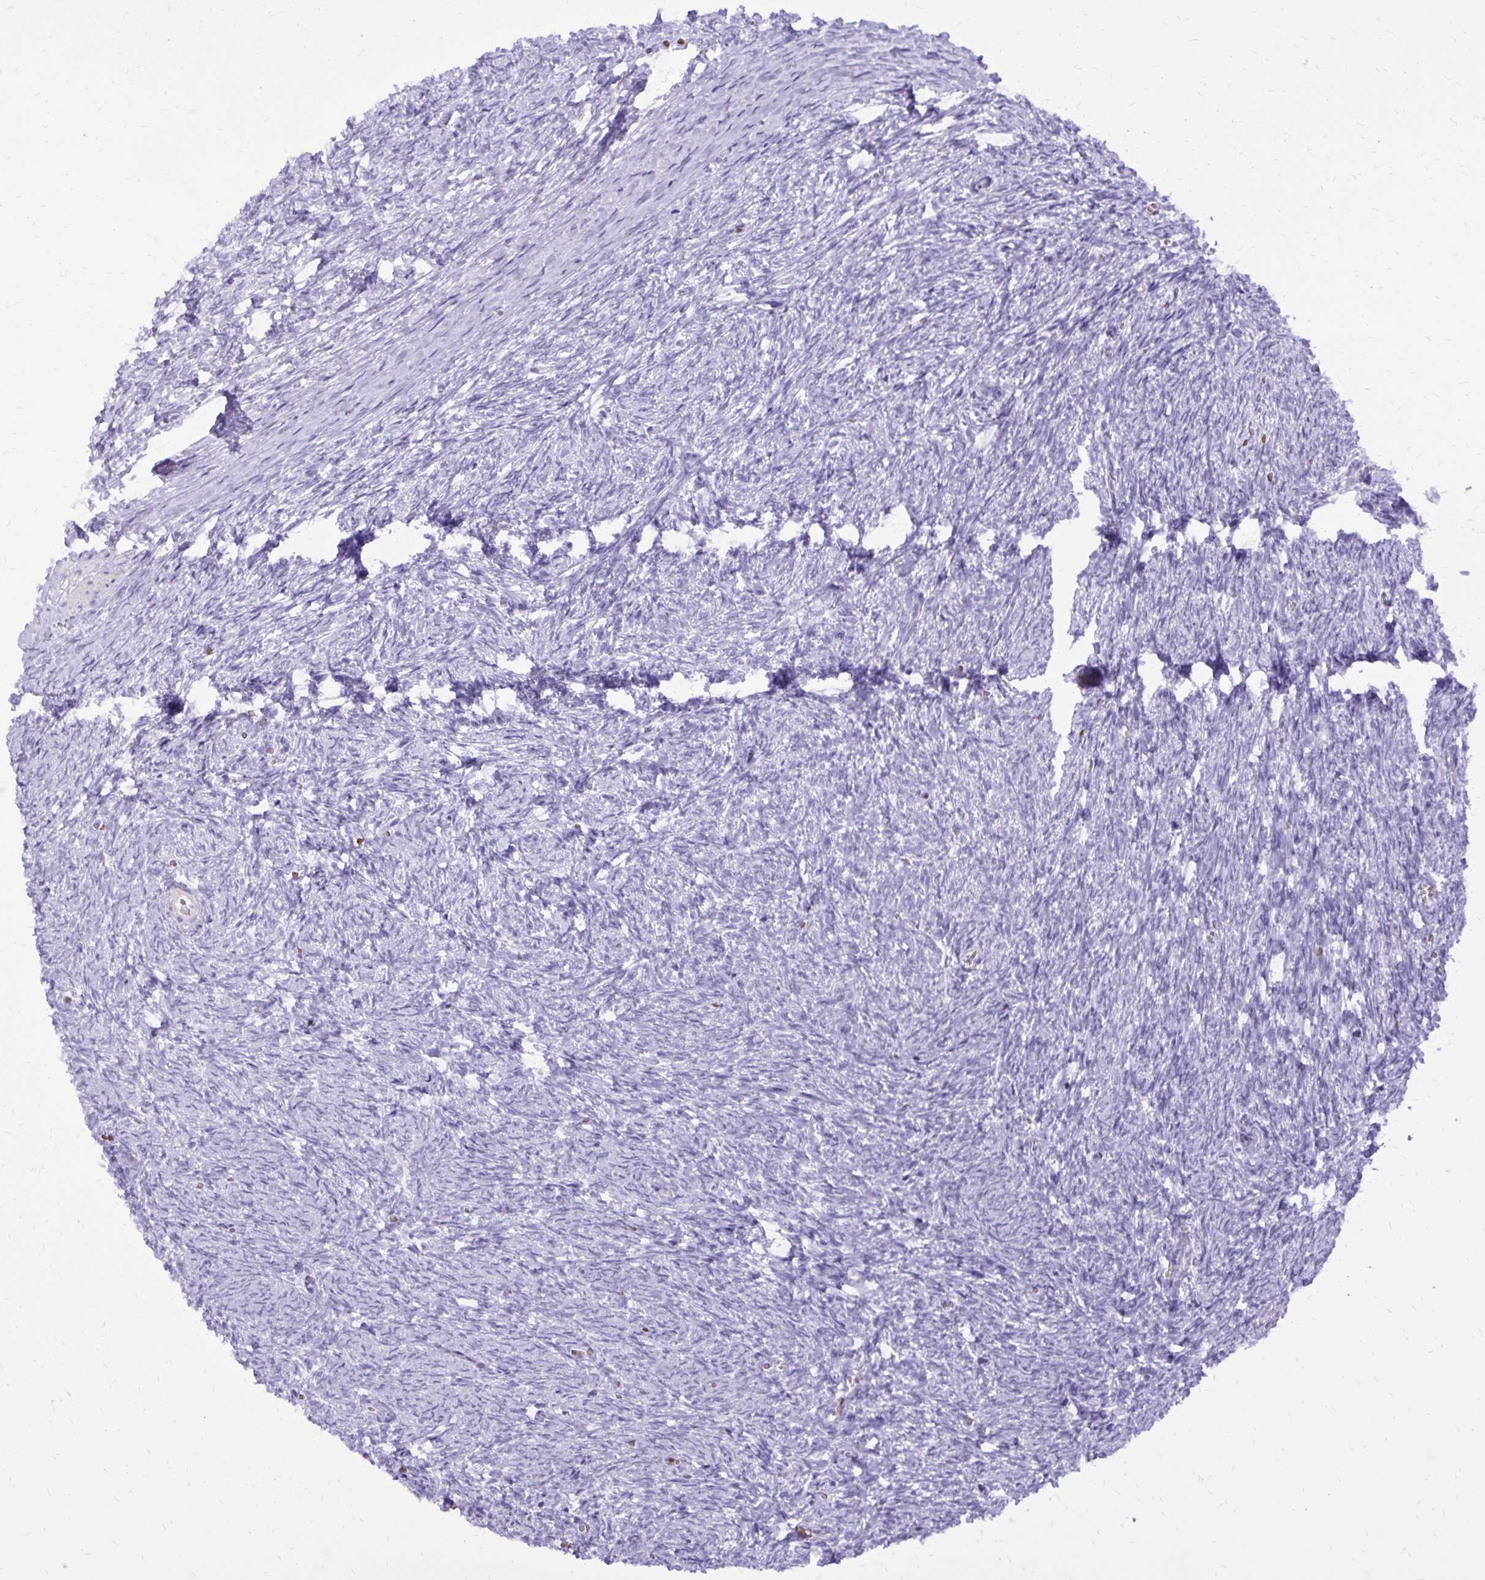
{"staining": {"intensity": "negative", "quantity": "none", "location": "none"}, "tissue": "ovary", "cell_type": "Follicle cells", "image_type": "normal", "snomed": [{"axis": "morphology", "description": "Normal tissue, NOS"}, {"axis": "topography", "description": "Ovary"}], "caption": "Immunohistochemistry photomicrograph of normal human ovary stained for a protein (brown), which exhibits no expression in follicle cells.", "gene": "CAT", "patient": {"sex": "female", "age": 41}}